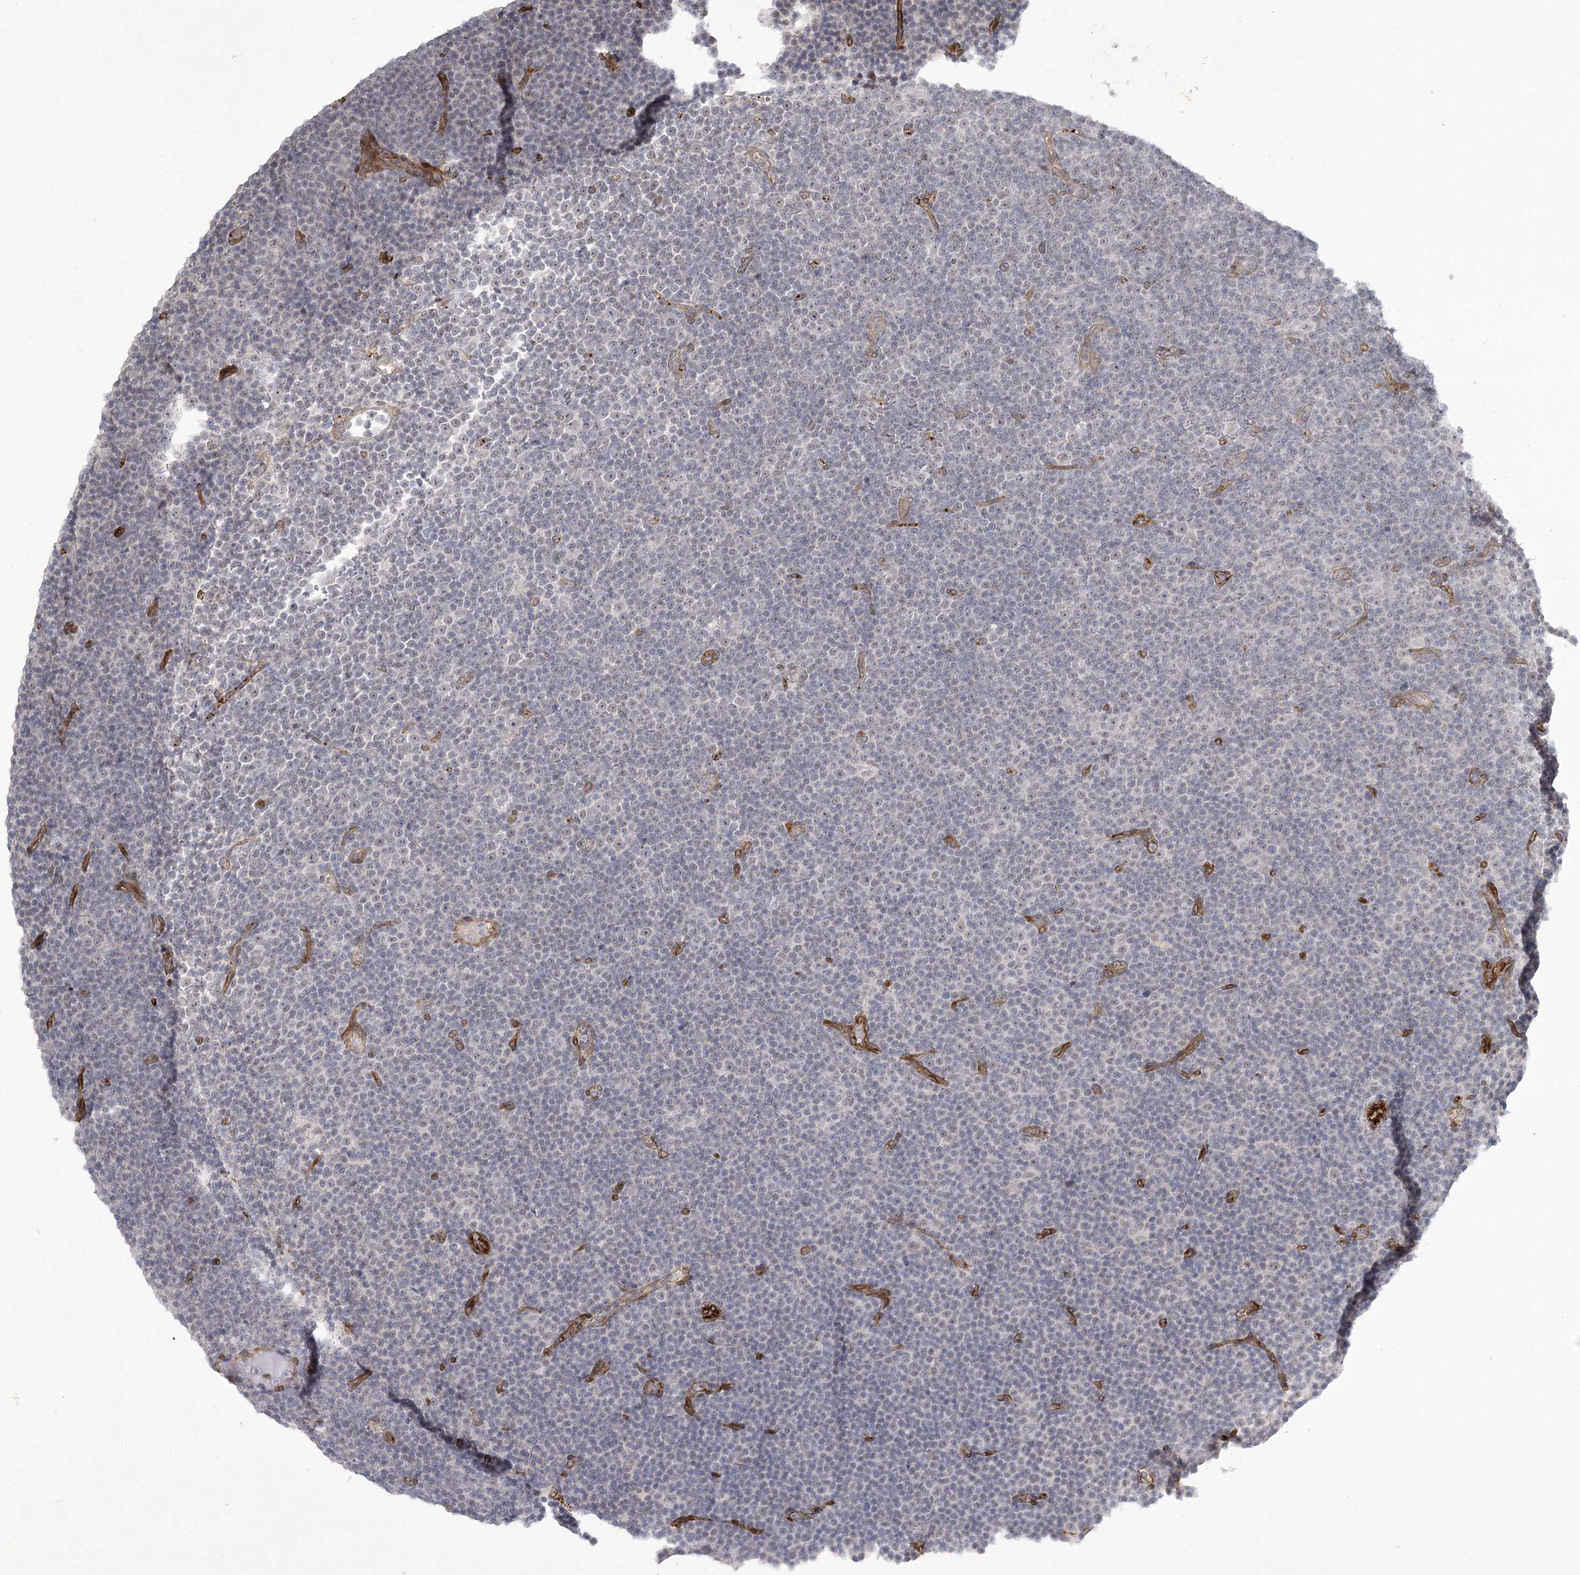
{"staining": {"intensity": "negative", "quantity": "none", "location": "none"}, "tissue": "lymphoma", "cell_type": "Tumor cells", "image_type": "cancer", "snomed": [{"axis": "morphology", "description": "Malignant lymphoma, non-Hodgkin's type, Low grade"}, {"axis": "topography", "description": "Lymph node"}], "caption": "Tumor cells are negative for brown protein staining in malignant lymphoma, non-Hodgkin's type (low-grade). Nuclei are stained in blue.", "gene": "AMTN", "patient": {"sex": "female", "age": 67}}